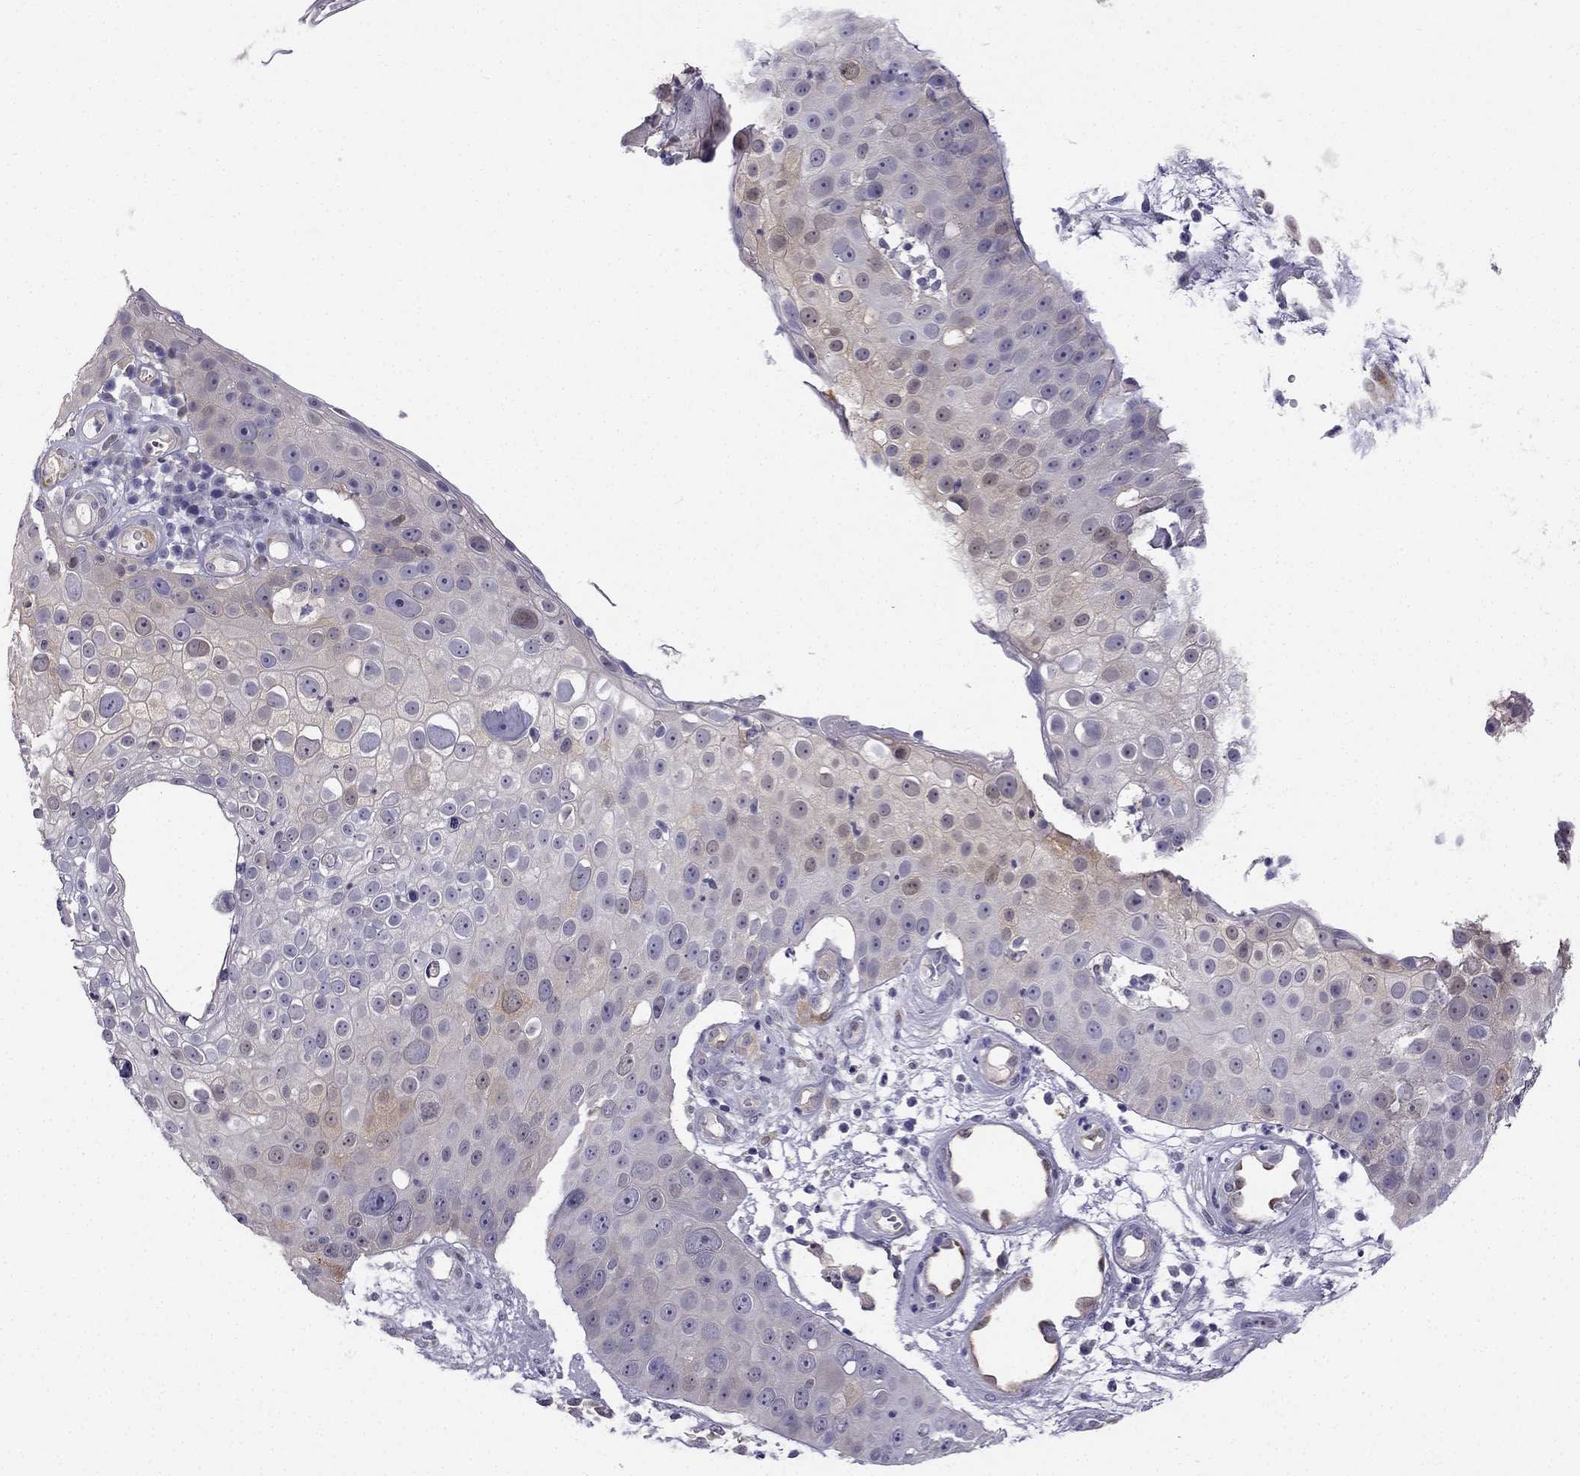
{"staining": {"intensity": "weak", "quantity": "<25%", "location": "cytoplasmic/membranous"}, "tissue": "skin cancer", "cell_type": "Tumor cells", "image_type": "cancer", "snomed": [{"axis": "morphology", "description": "Squamous cell carcinoma, NOS"}, {"axis": "topography", "description": "Skin"}], "caption": "This histopathology image is of skin squamous cell carcinoma stained with IHC to label a protein in brown with the nuclei are counter-stained blue. There is no staining in tumor cells.", "gene": "NQO1", "patient": {"sex": "male", "age": 71}}